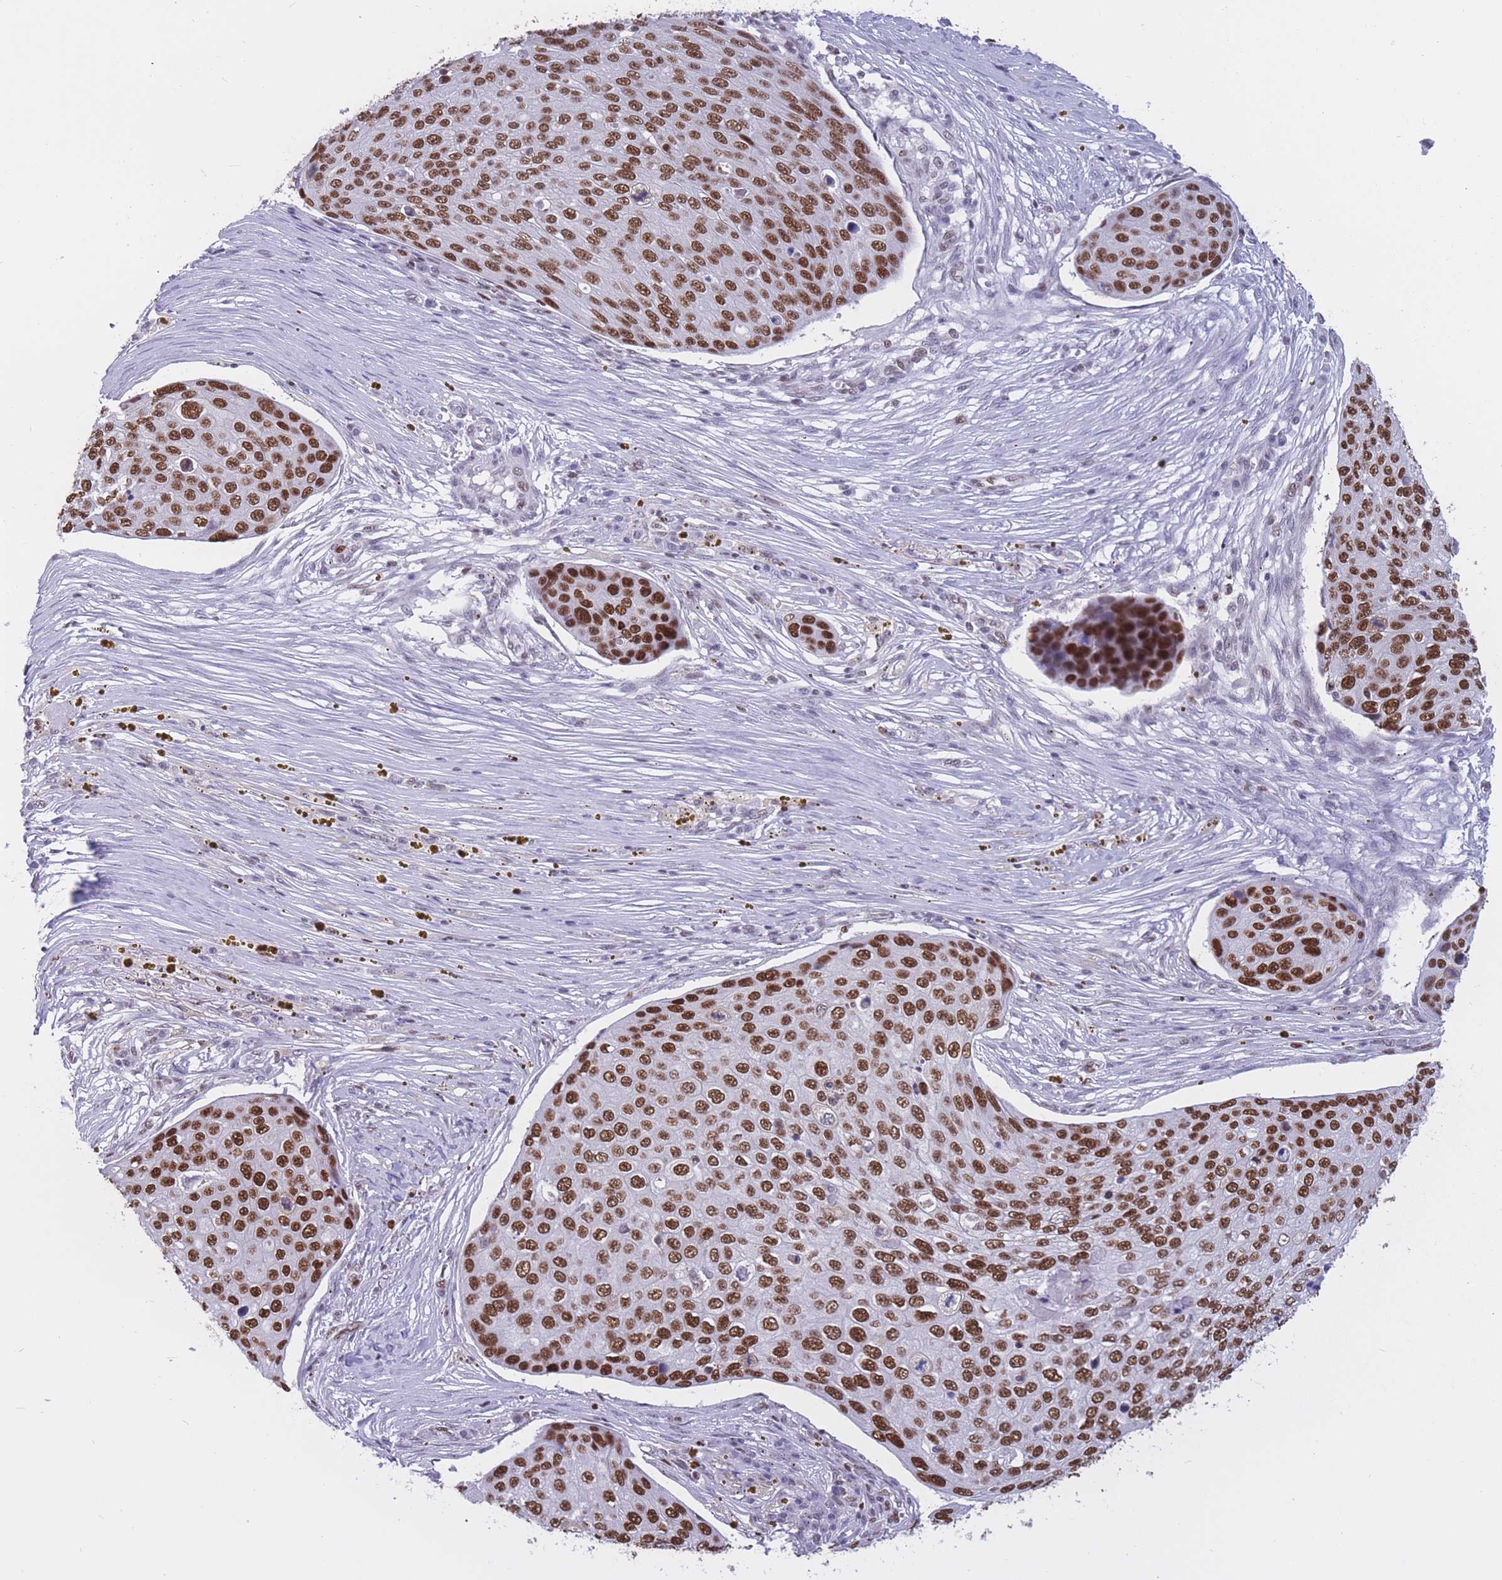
{"staining": {"intensity": "strong", "quantity": ">75%", "location": "nuclear"}, "tissue": "skin cancer", "cell_type": "Tumor cells", "image_type": "cancer", "snomed": [{"axis": "morphology", "description": "Squamous cell carcinoma, NOS"}, {"axis": "topography", "description": "Skin"}], "caption": "Immunohistochemical staining of squamous cell carcinoma (skin) shows high levels of strong nuclear protein expression in approximately >75% of tumor cells.", "gene": "NASP", "patient": {"sex": "male", "age": 71}}